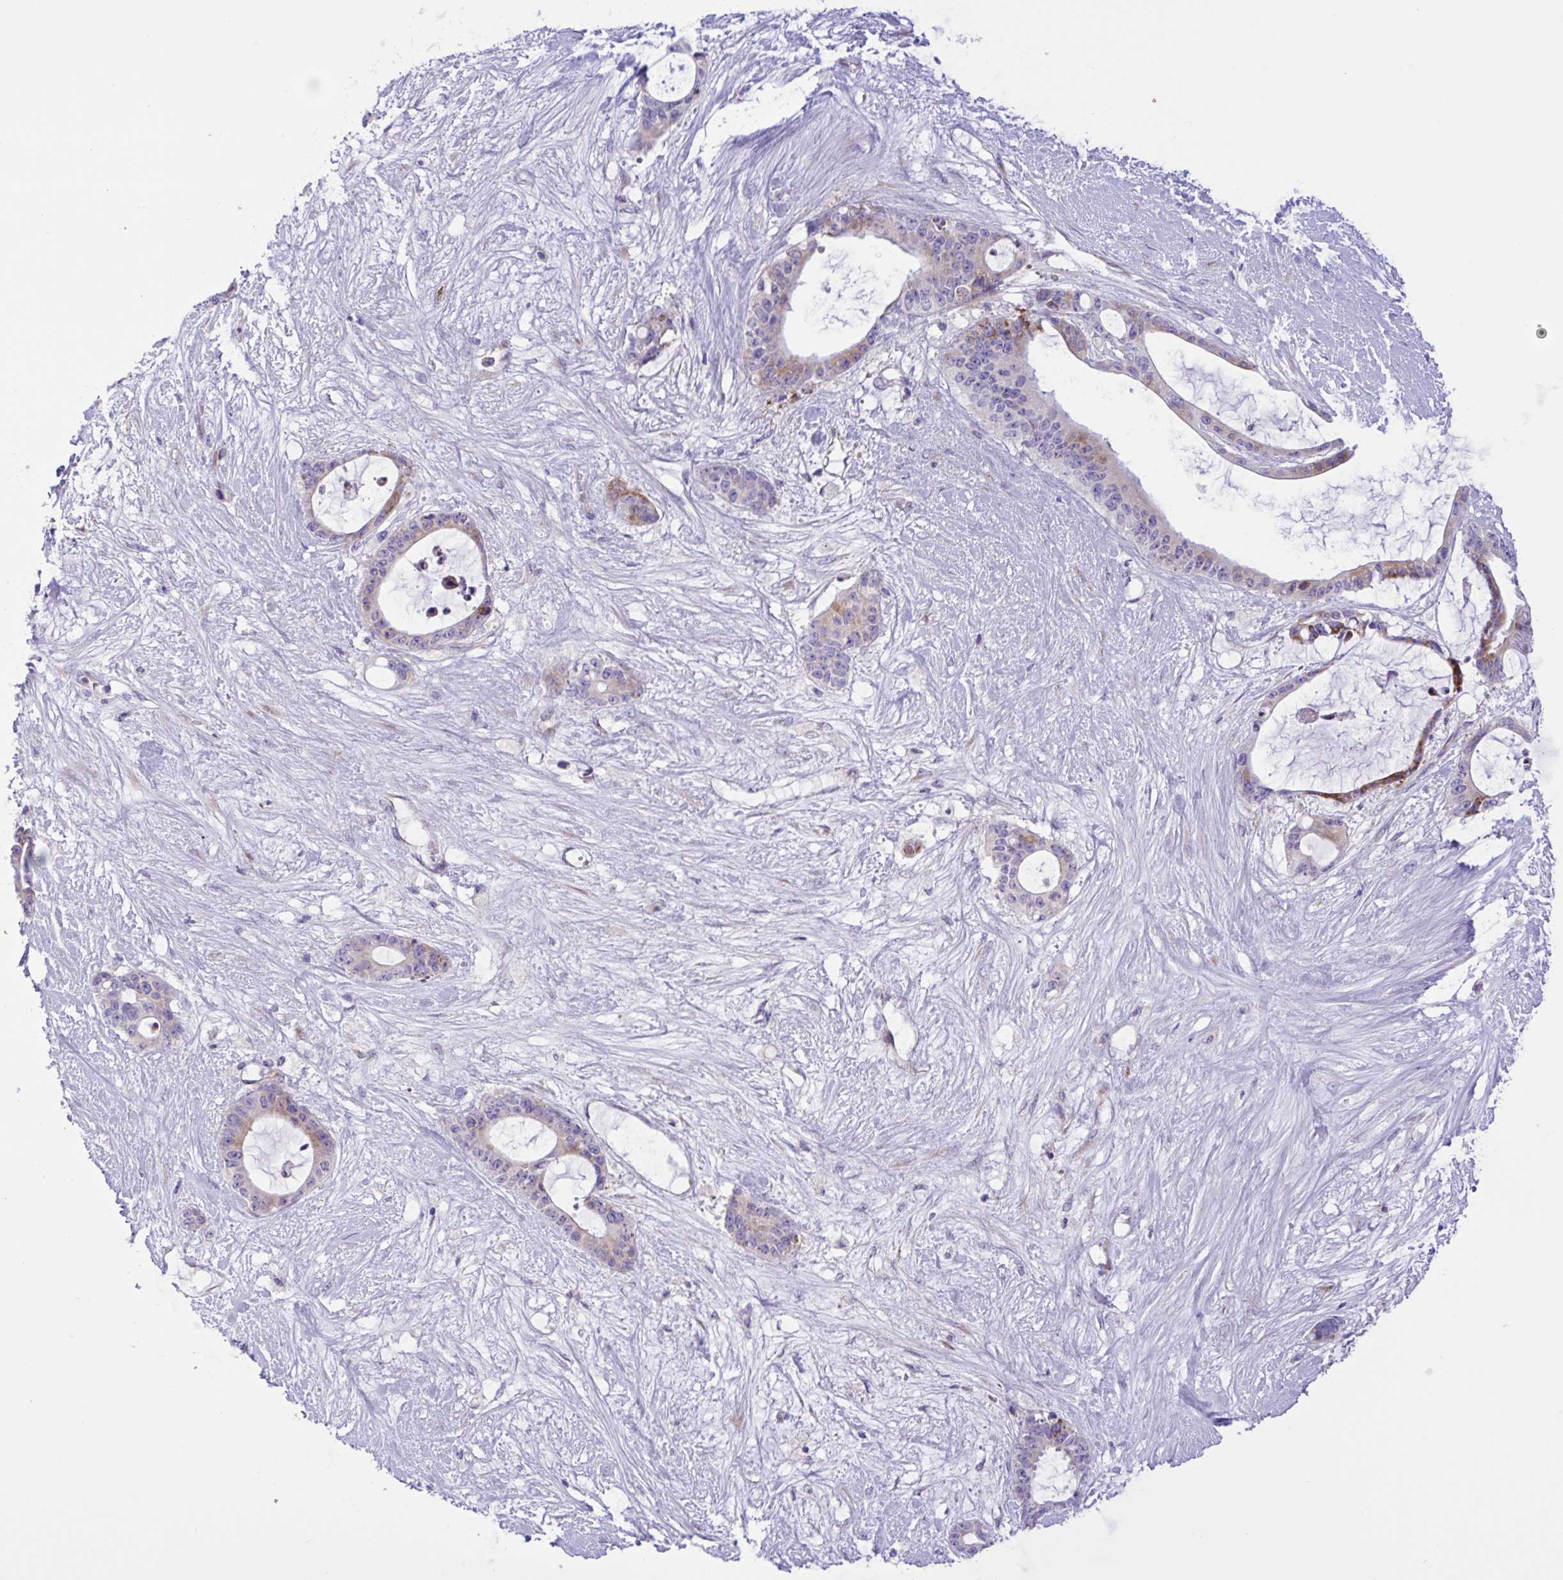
{"staining": {"intensity": "weak", "quantity": "<25%", "location": "cytoplasmic/membranous"}, "tissue": "liver cancer", "cell_type": "Tumor cells", "image_type": "cancer", "snomed": [{"axis": "morphology", "description": "Normal tissue, NOS"}, {"axis": "morphology", "description": "Cholangiocarcinoma"}, {"axis": "topography", "description": "Liver"}, {"axis": "topography", "description": "Peripheral nerve tissue"}], "caption": "Tumor cells are negative for protein expression in human liver cancer (cholangiocarcinoma).", "gene": "DSC3", "patient": {"sex": "female", "age": 73}}